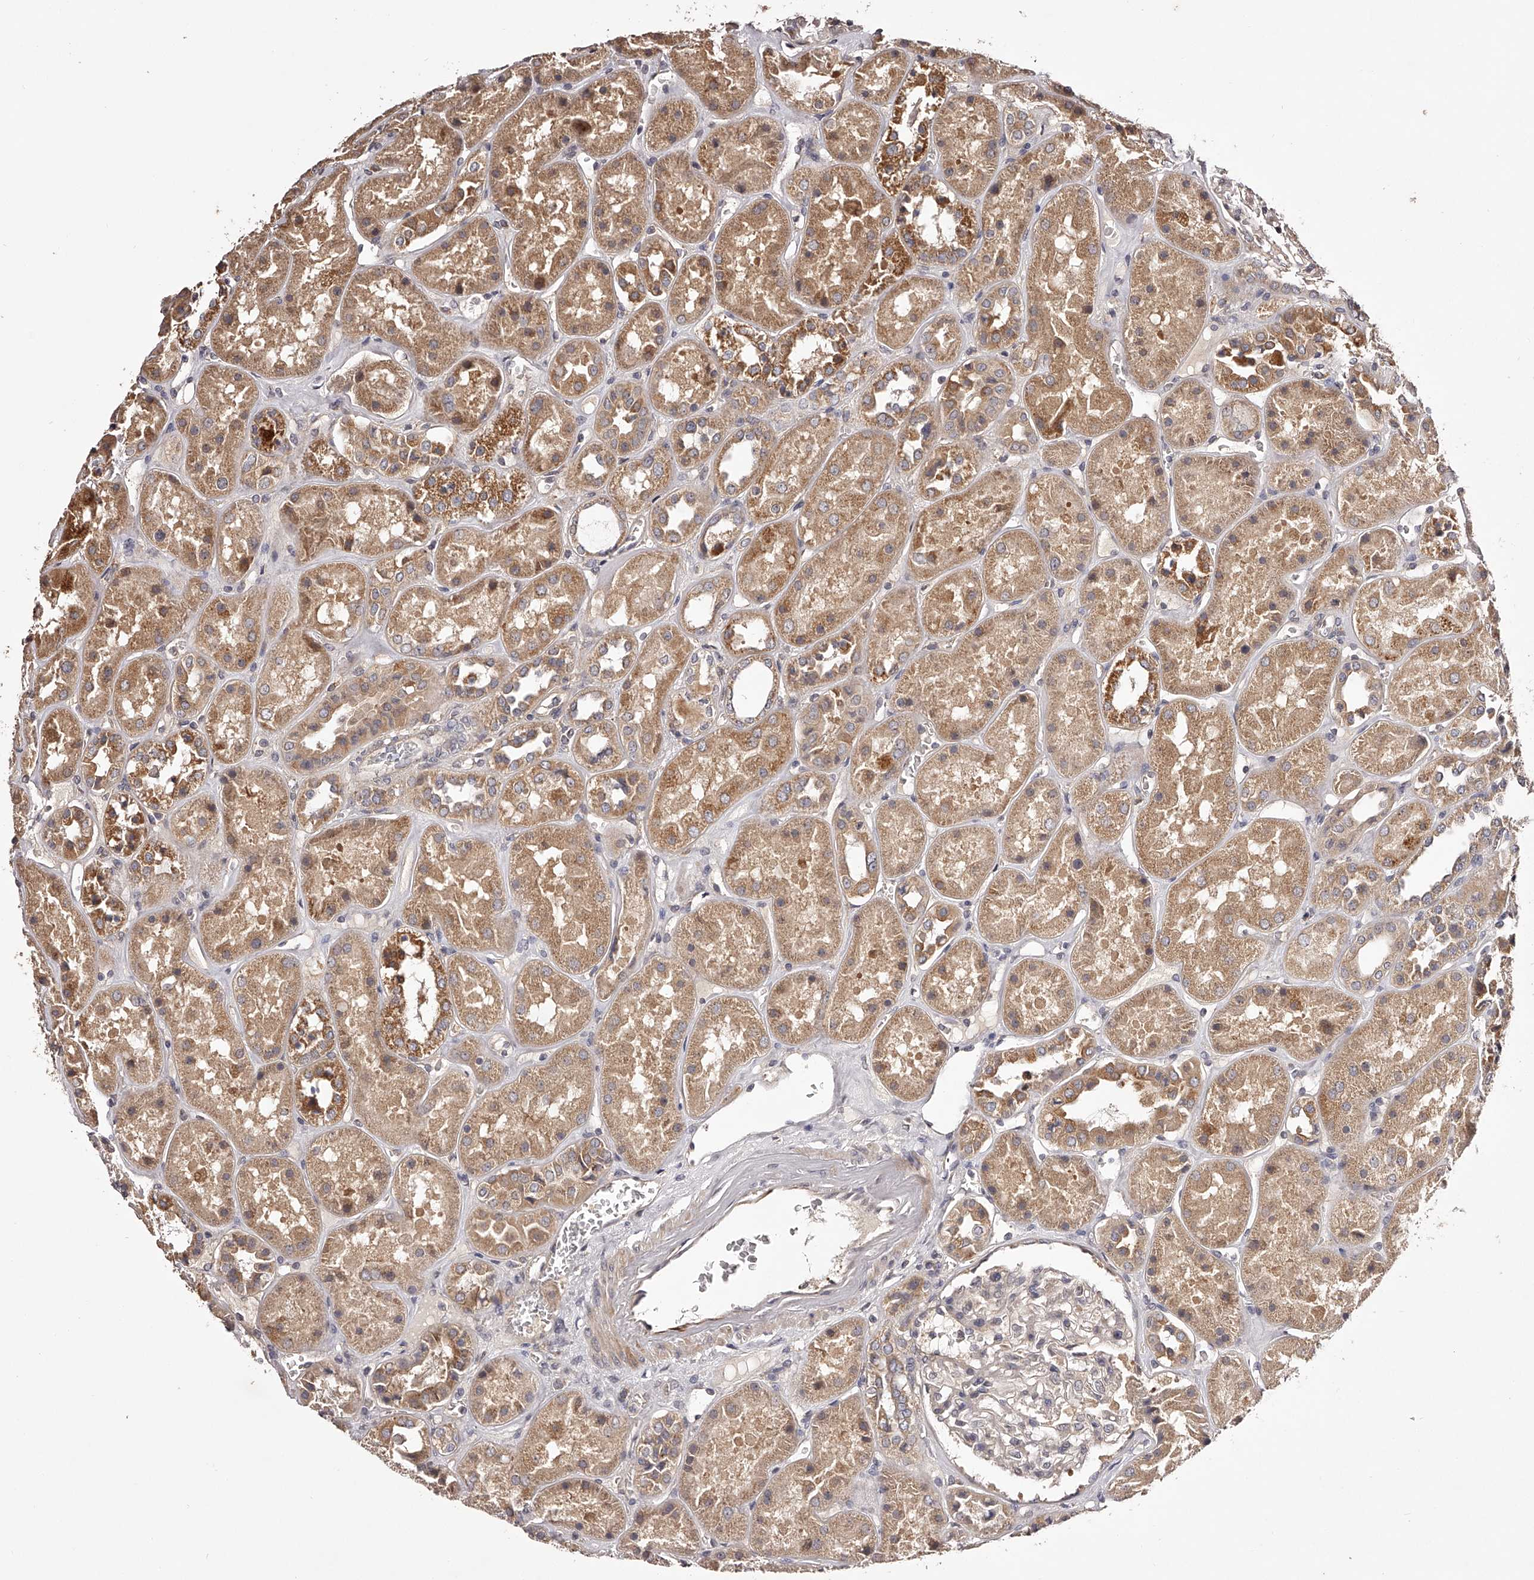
{"staining": {"intensity": "weak", "quantity": "<25%", "location": "cytoplasmic/membranous"}, "tissue": "kidney", "cell_type": "Cells in glomeruli", "image_type": "normal", "snomed": [{"axis": "morphology", "description": "Normal tissue, NOS"}, {"axis": "topography", "description": "Kidney"}], "caption": "This is an IHC image of benign human kidney. There is no staining in cells in glomeruli.", "gene": "ODF2L", "patient": {"sex": "male", "age": 70}}